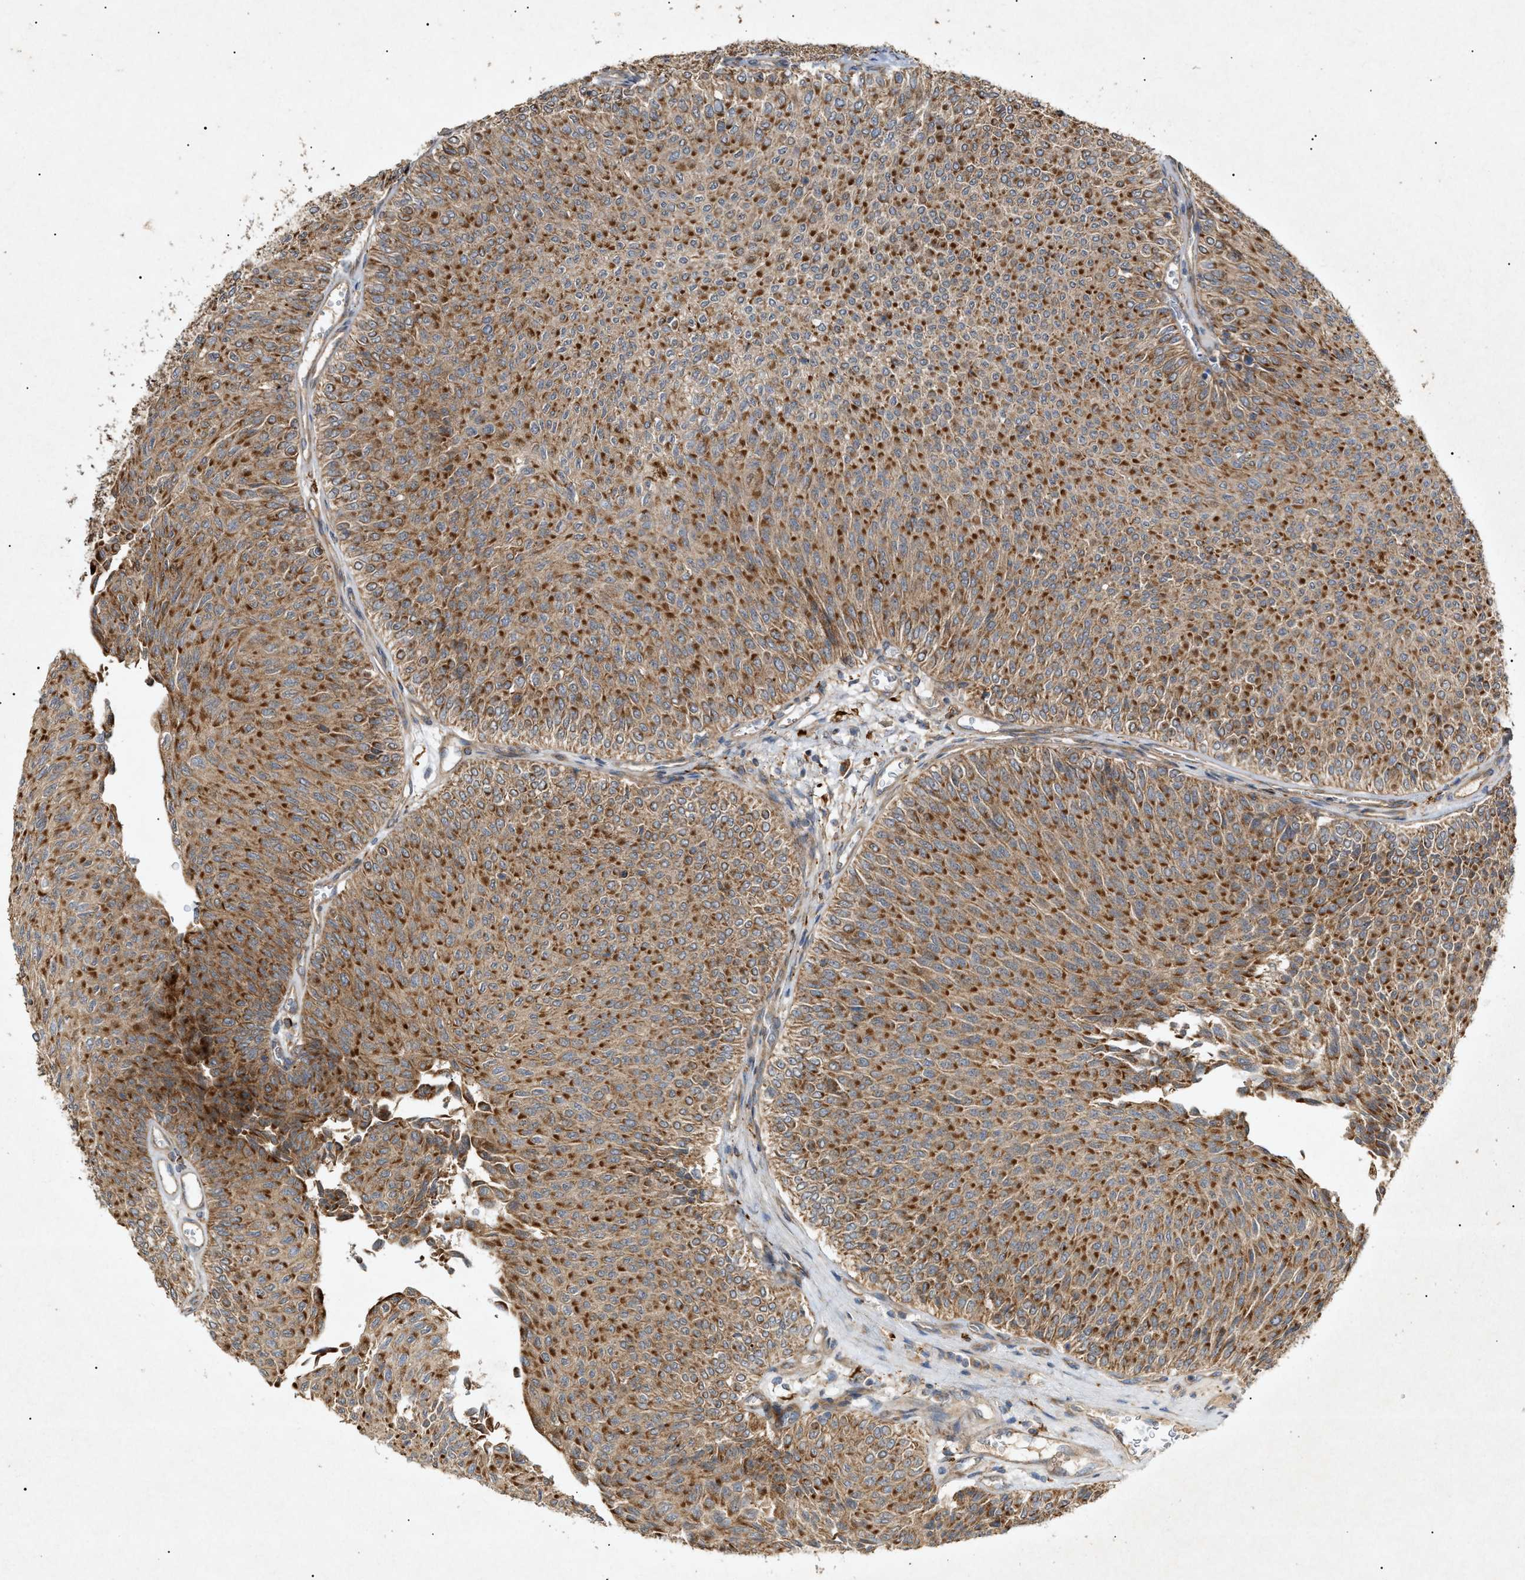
{"staining": {"intensity": "strong", "quantity": ">75%", "location": "cytoplasmic/membranous"}, "tissue": "urothelial cancer", "cell_type": "Tumor cells", "image_type": "cancer", "snomed": [{"axis": "morphology", "description": "Urothelial carcinoma, Low grade"}, {"axis": "topography", "description": "Urinary bladder"}], "caption": "Strong cytoplasmic/membranous positivity is present in approximately >75% of tumor cells in low-grade urothelial carcinoma.", "gene": "MTCH1", "patient": {"sex": "male", "age": 78}}